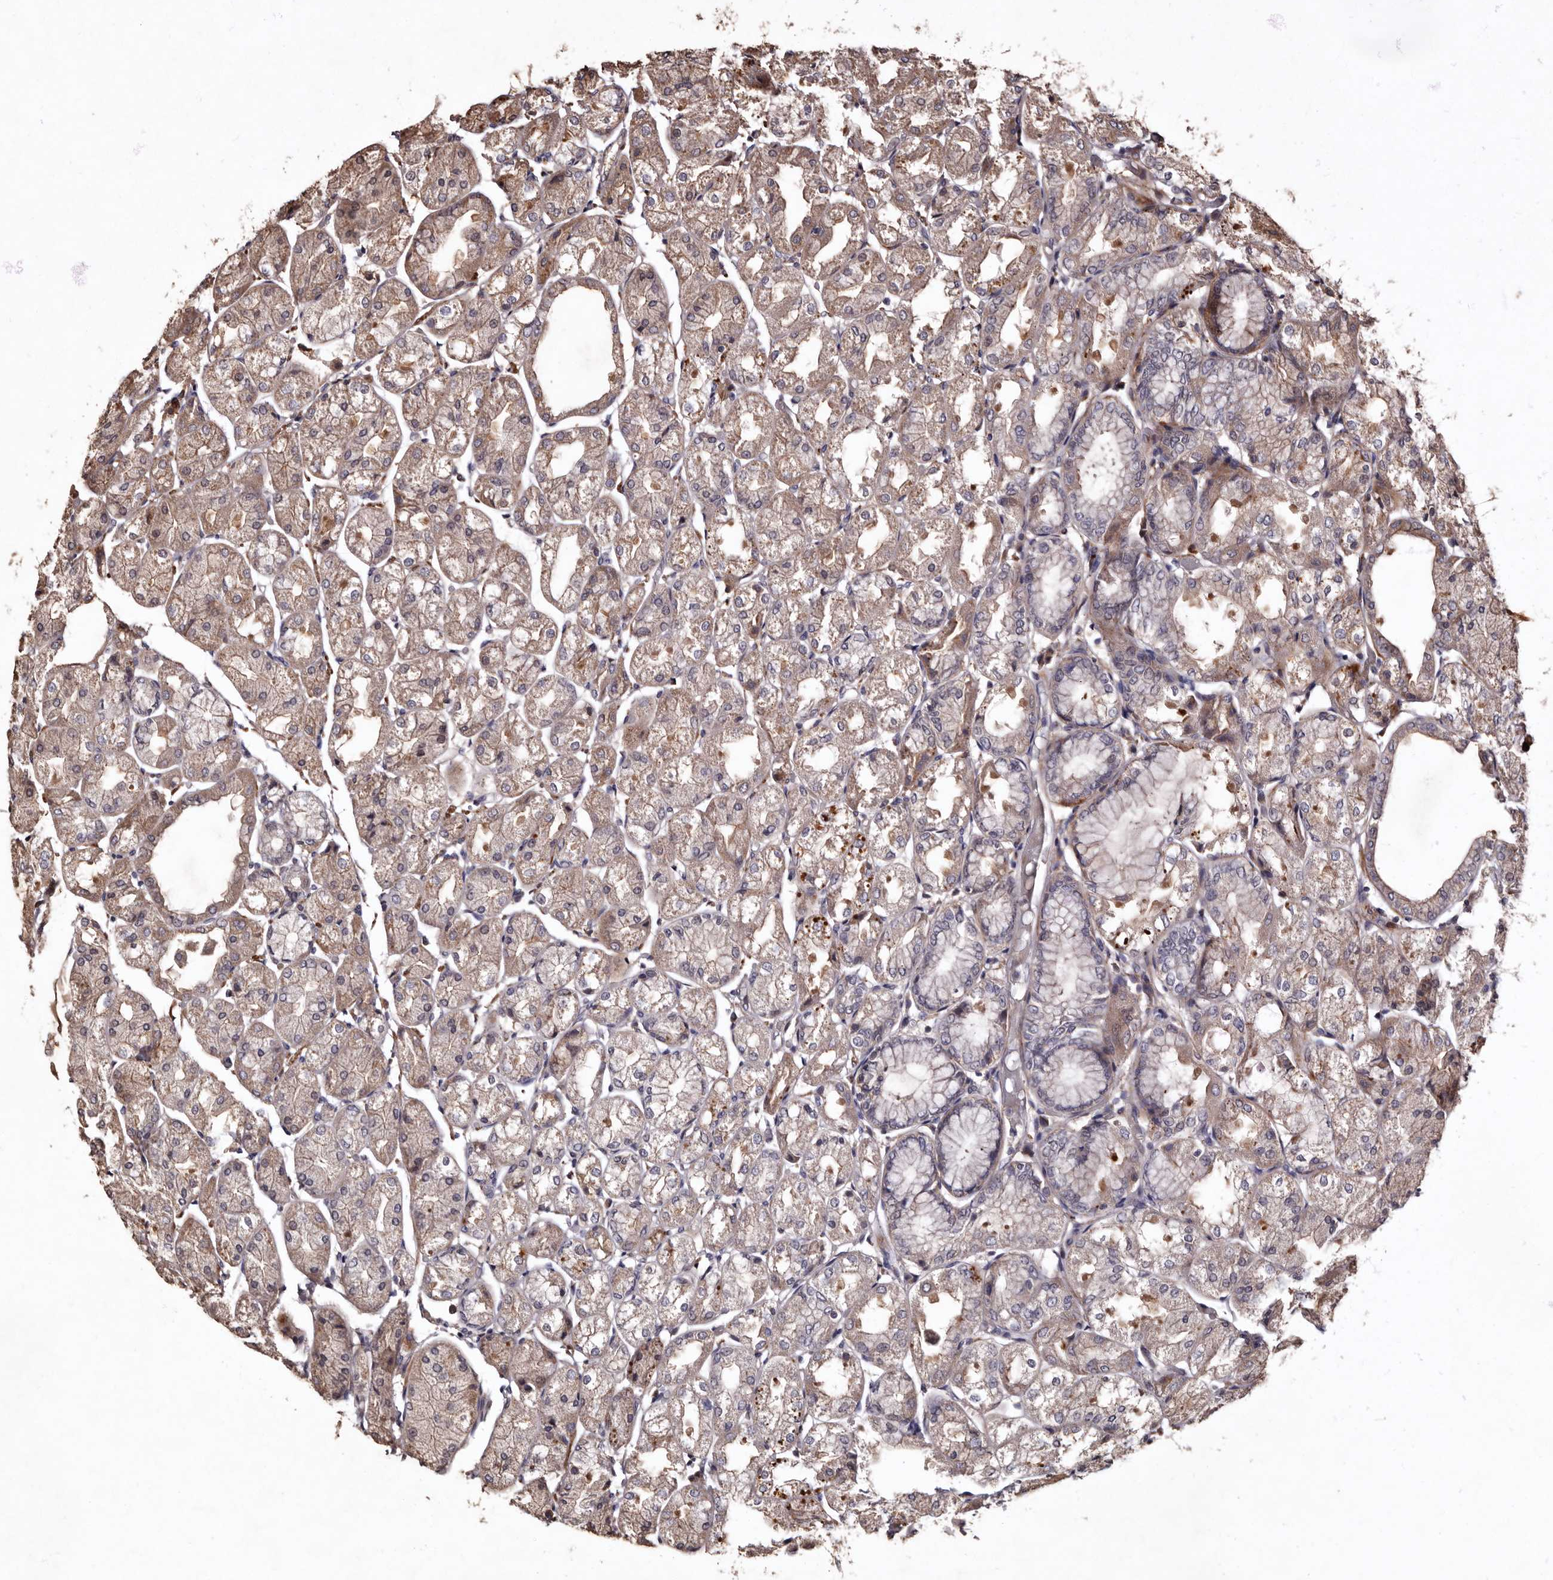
{"staining": {"intensity": "strong", "quantity": "25%-75%", "location": "cytoplasmic/membranous"}, "tissue": "stomach", "cell_type": "Glandular cells", "image_type": "normal", "snomed": [{"axis": "morphology", "description": "Normal tissue, NOS"}, {"axis": "topography", "description": "Stomach, upper"}], "caption": "Immunohistochemistry (IHC) photomicrograph of normal stomach: stomach stained using immunohistochemistry (IHC) shows high levels of strong protein expression localized specifically in the cytoplasmic/membranous of glandular cells, appearing as a cytoplasmic/membranous brown color.", "gene": "PRKD3", "patient": {"sex": "male", "age": 72}}